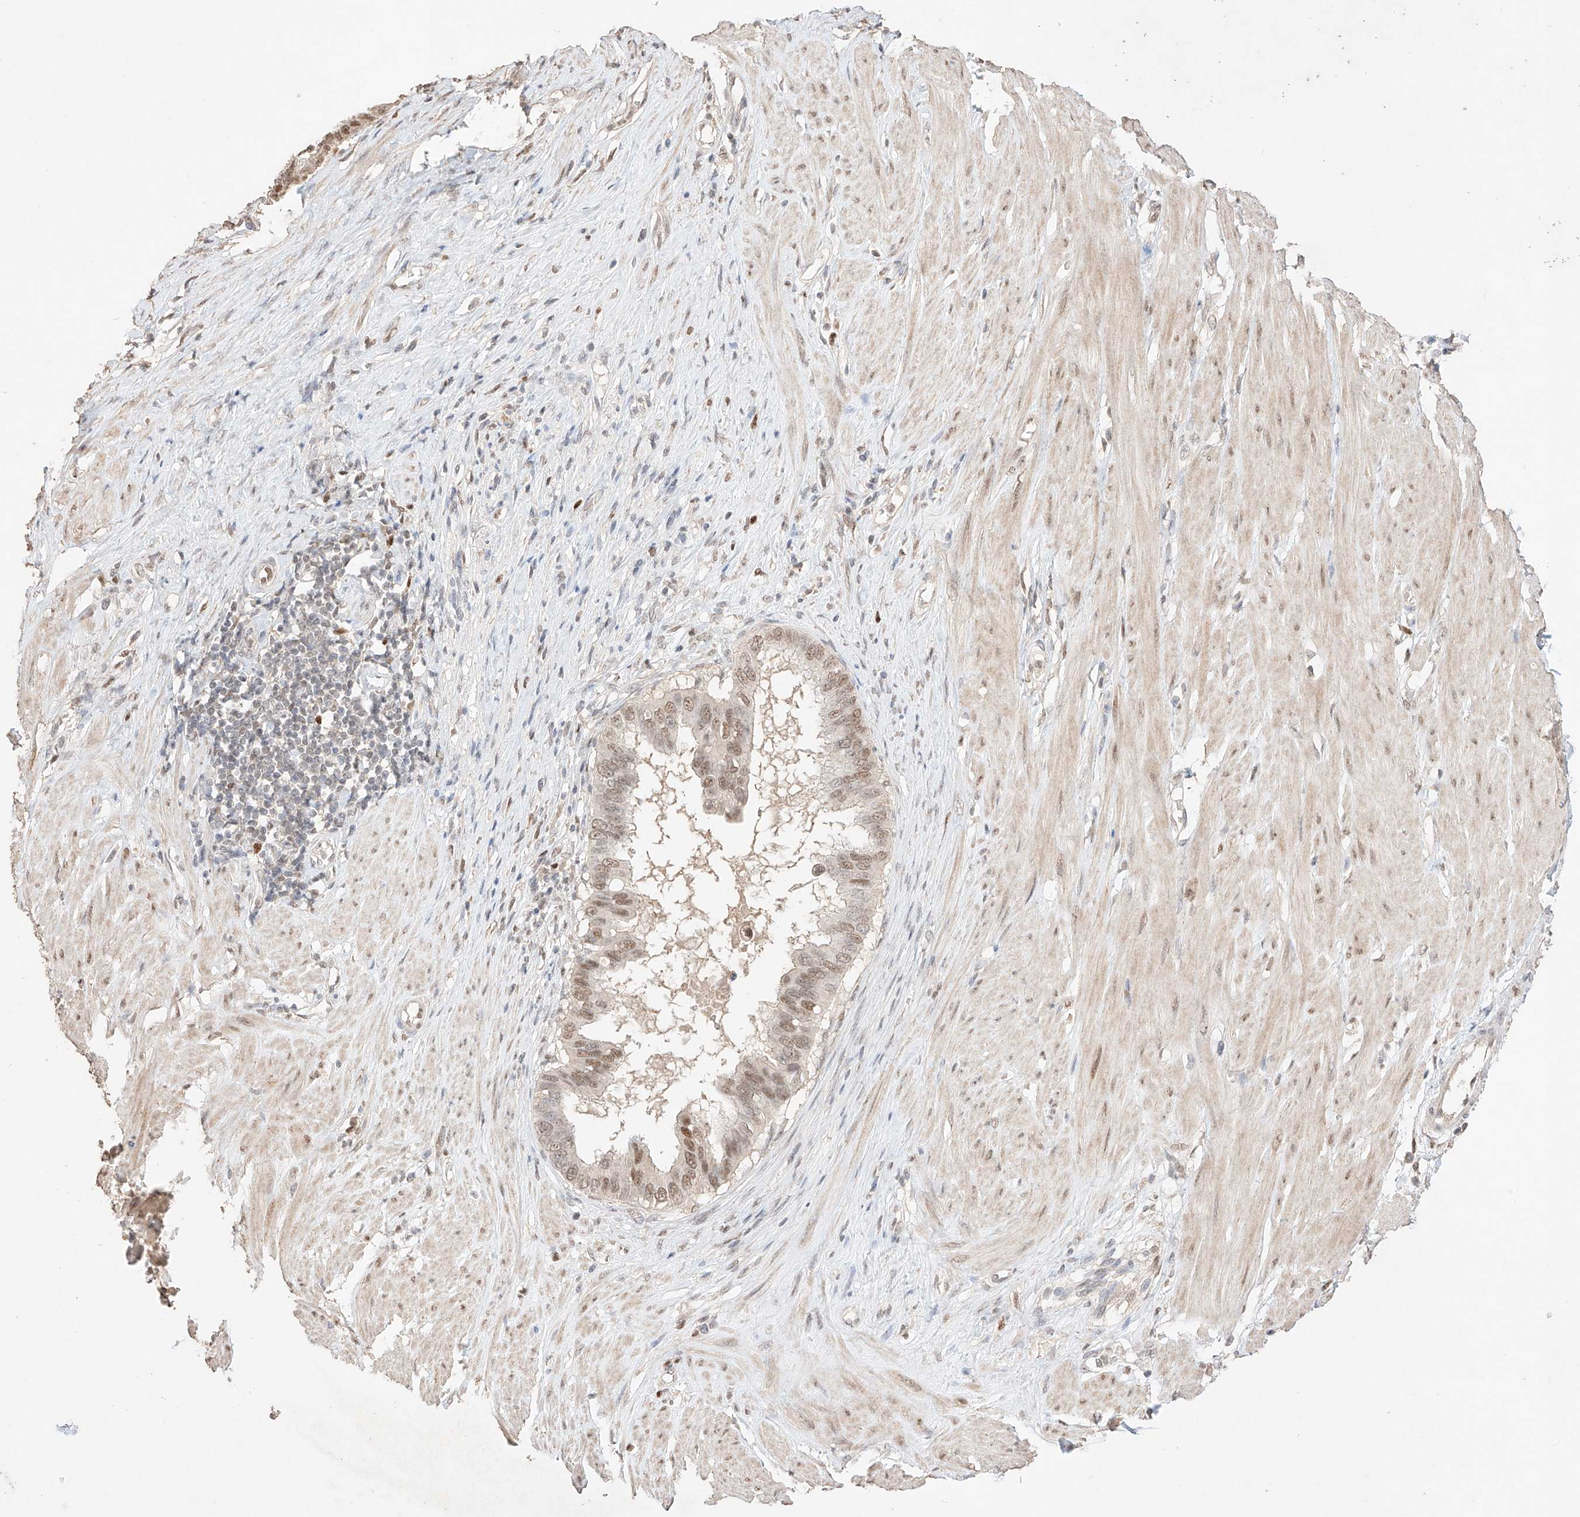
{"staining": {"intensity": "strong", "quantity": "25%-75%", "location": "nuclear"}, "tissue": "pancreatic cancer", "cell_type": "Tumor cells", "image_type": "cancer", "snomed": [{"axis": "morphology", "description": "Adenocarcinoma, NOS"}, {"axis": "topography", "description": "Pancreas"}], "caption": "A brown stain highlights strong nuclear positivity of a protein in human adenocarcinoma (pancreatic) tumor cells.", "gene": "APIP", "patient": {"sex": "female", "age": 56}}